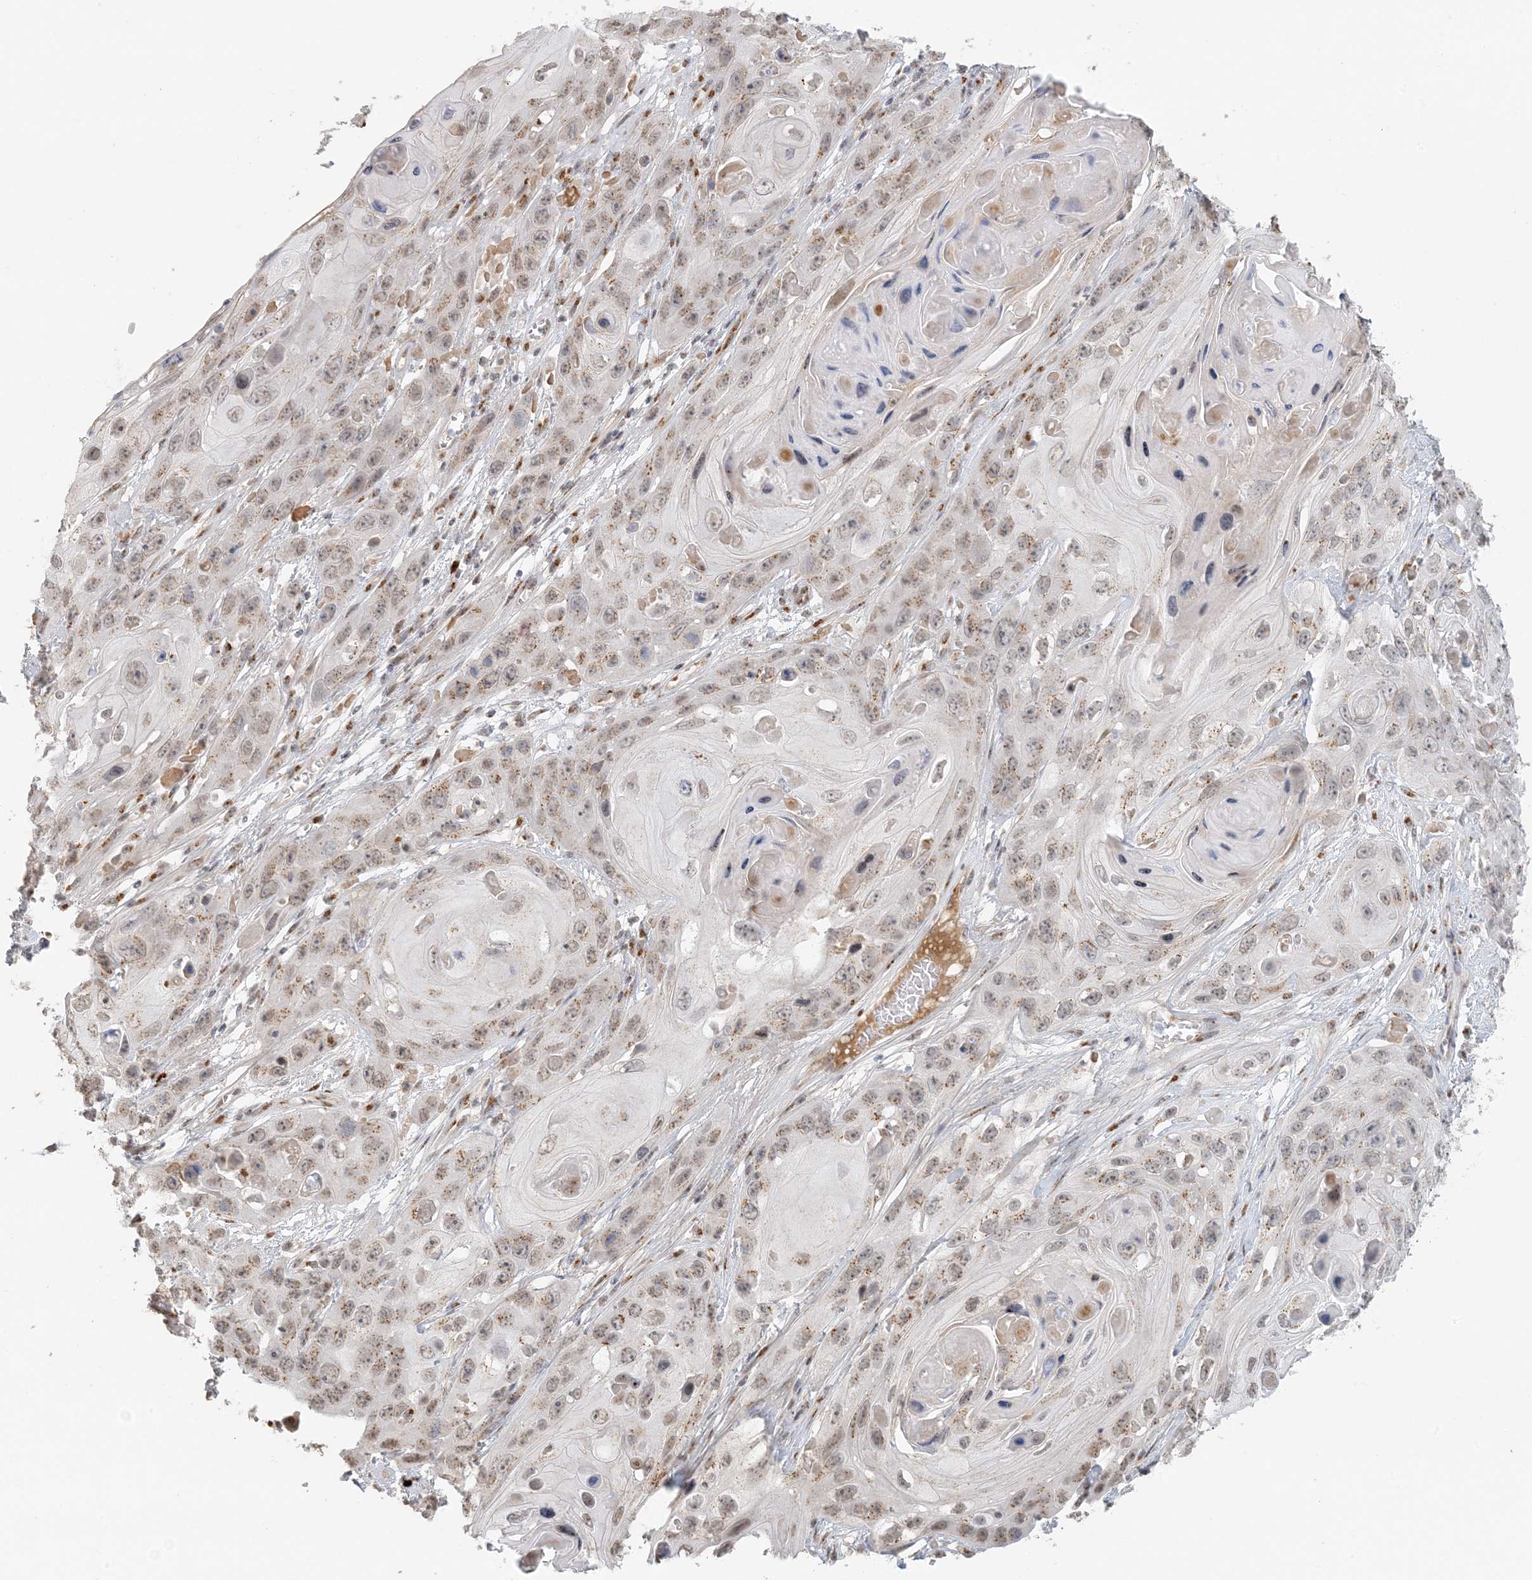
{"staining": {"intensity": "weak", "quantity": ">75%", "location": "cytoplasmic/membranous,nuclear"}, "tissue": "skin cancer", "cell_type": "Tumor cells", "image_type": "cancer", "snomed": [{"axis": "morphology", "description": "Squamous cell carcinoma, NOS"}, {"axis": "topography", "description": "Skin"}], "caption": "Squamous cell carcinoma (skin) stained for a protein (brown) reveals weak cytoplasmic/membranous and nuclear positive positivity in about >75% of tumor cells.", "gene": "ZCCHC4", "patient": {"sex": "male", "age": 55}}